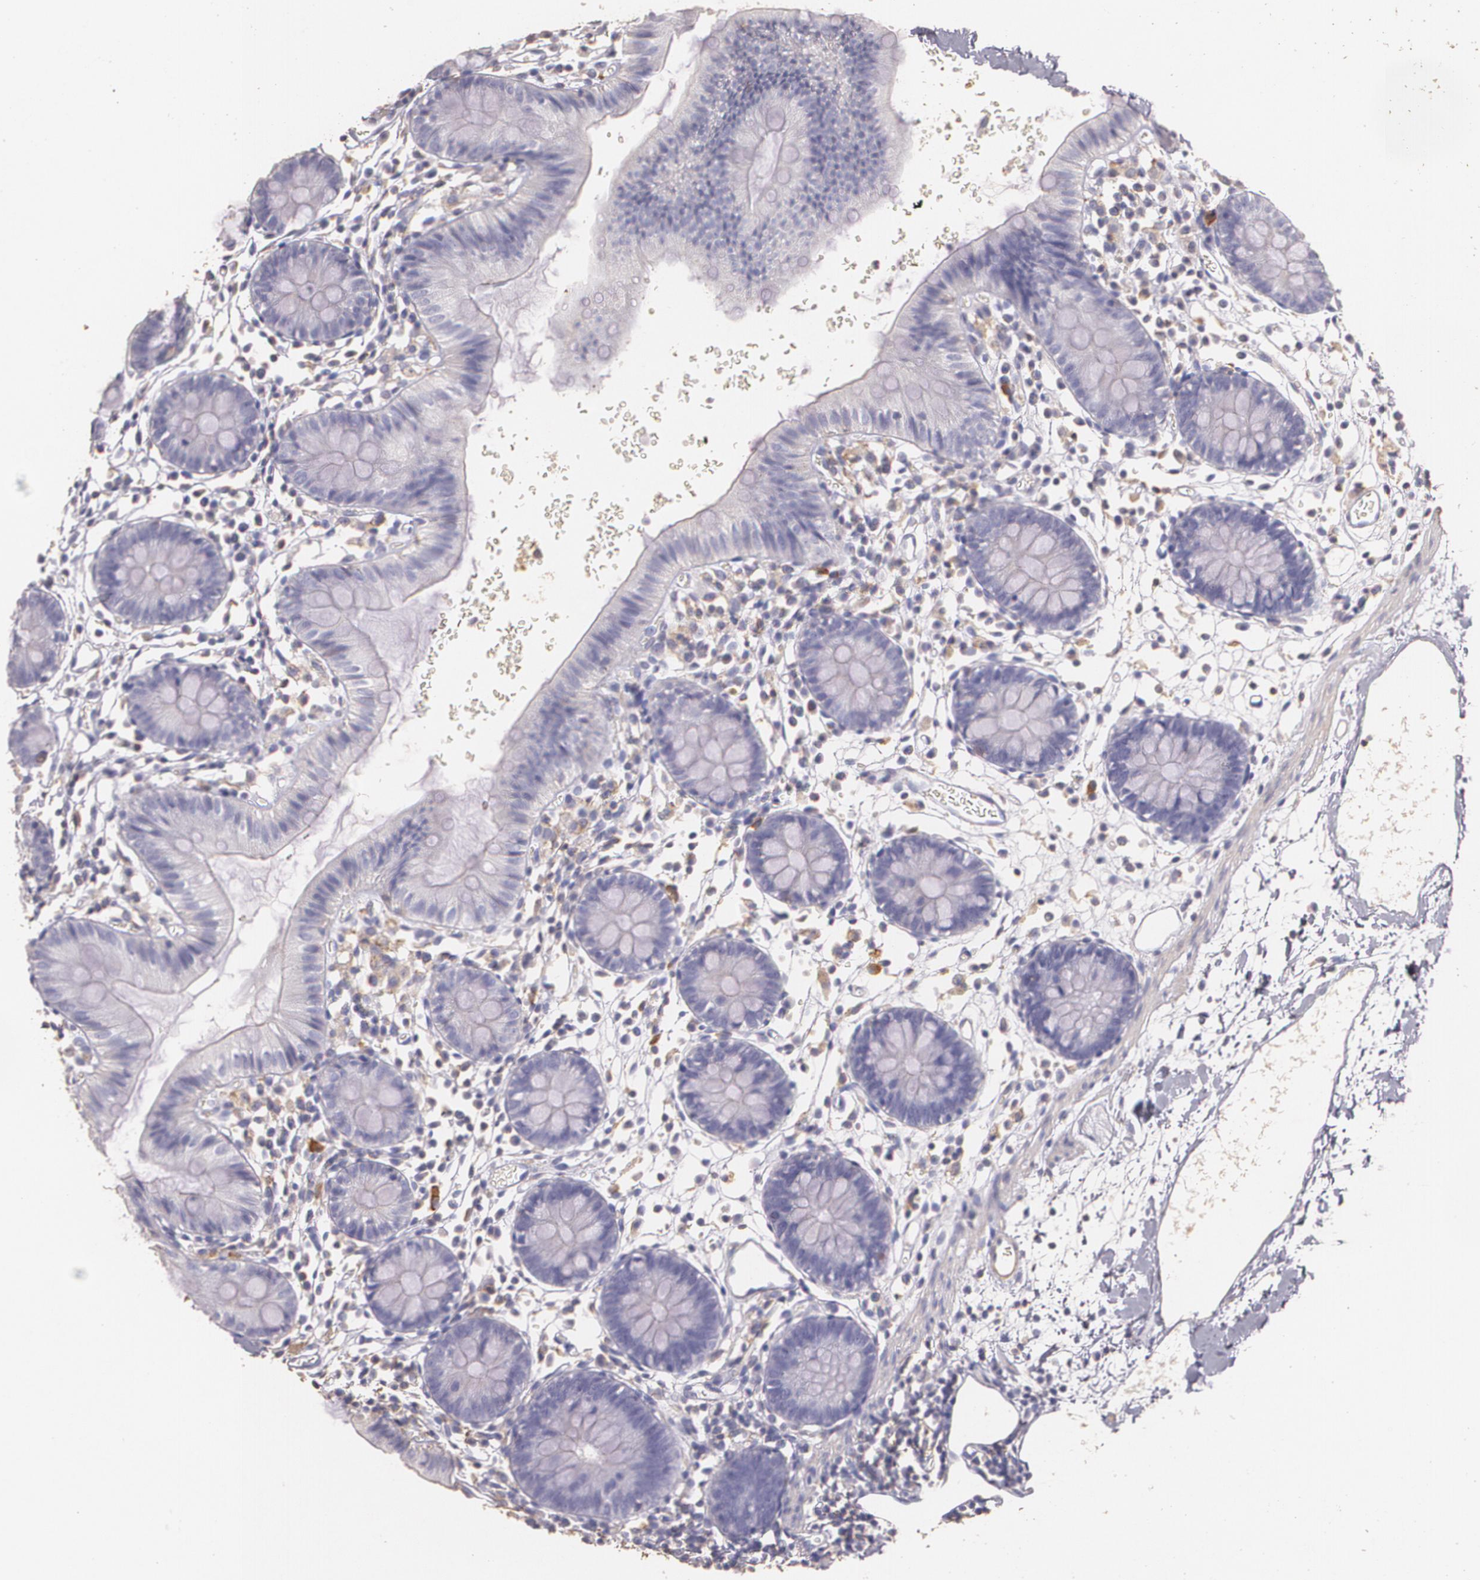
{"staining": {"intensity": "negative", "quantity": "none", "location": "none"}, "tissue": "colon", "cell_type": "Endothelial cells", "image_type": "normal", "snomed": [{"axis": "morphology", "description": "Normal tissue, NOS"}, {"axis": "topography", "description": "Colon"}], "caption": "Endothelial cells show no significant protein staining in normal colon.", "gene": "TGFBR1", "patient": {"sex": "male", "age": 14}}